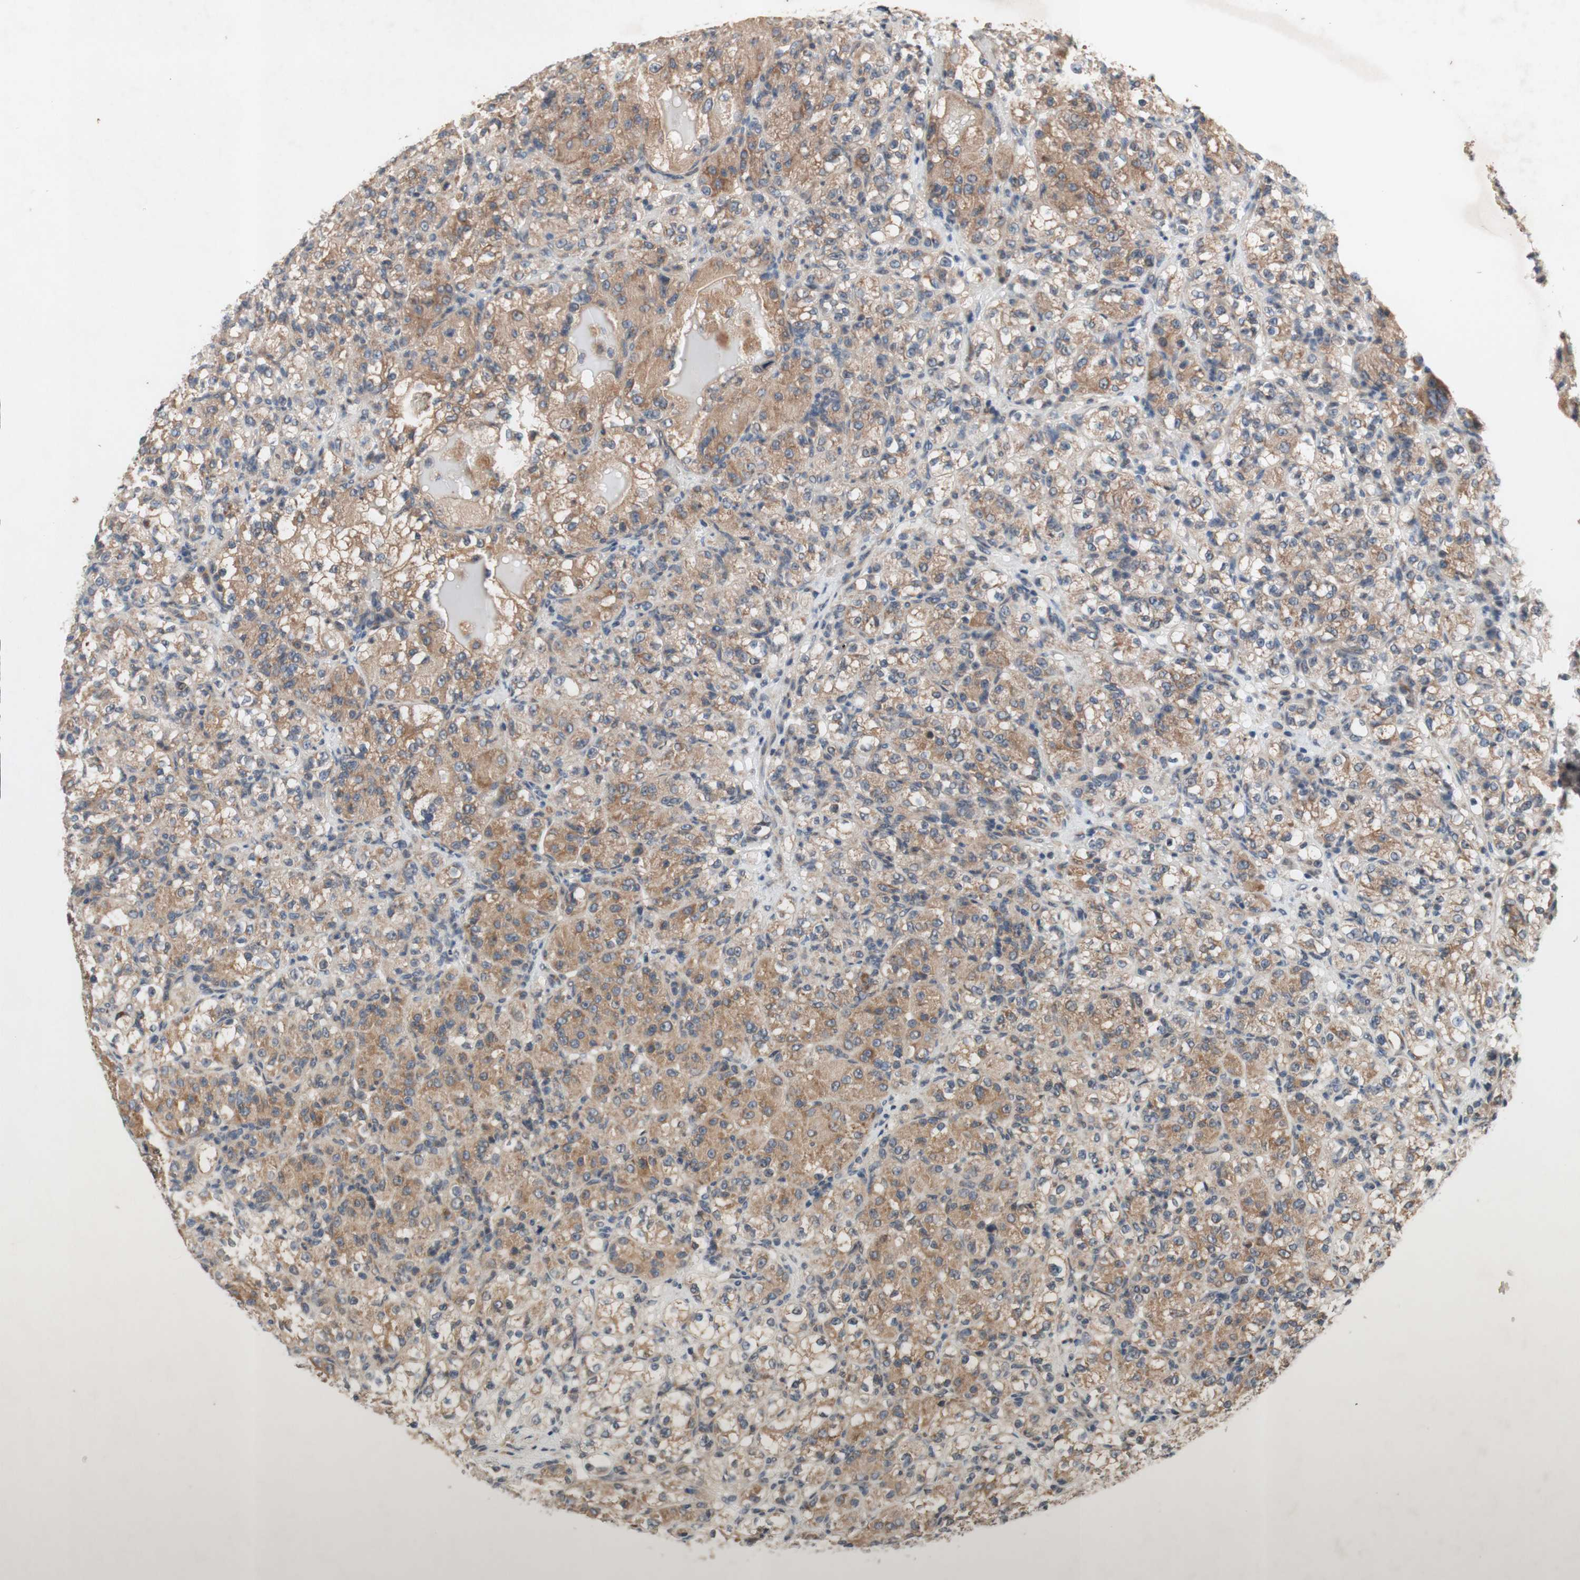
{"staining": {"intensity": "moderate", "quantity": ">75%", "location": "cytoplasmic/membranous"}, "tissue": "renal cancer", "cell_type": "Tumor cells", "image_type": "cancer", "snomed": [{"axis": "morphology", "description": "Adenocarcinoma, NOS"}, {"axis": "topography", "description": "Kidney"}], "caption": "Brown immunohistochemical staining in adenocarcinoma (renal) exhibits moderate cytoplasmic/membranous expression in about >75% of tumor cells.", "gene": "DDOST", "patient": {"sex": "male", "age": 61}}